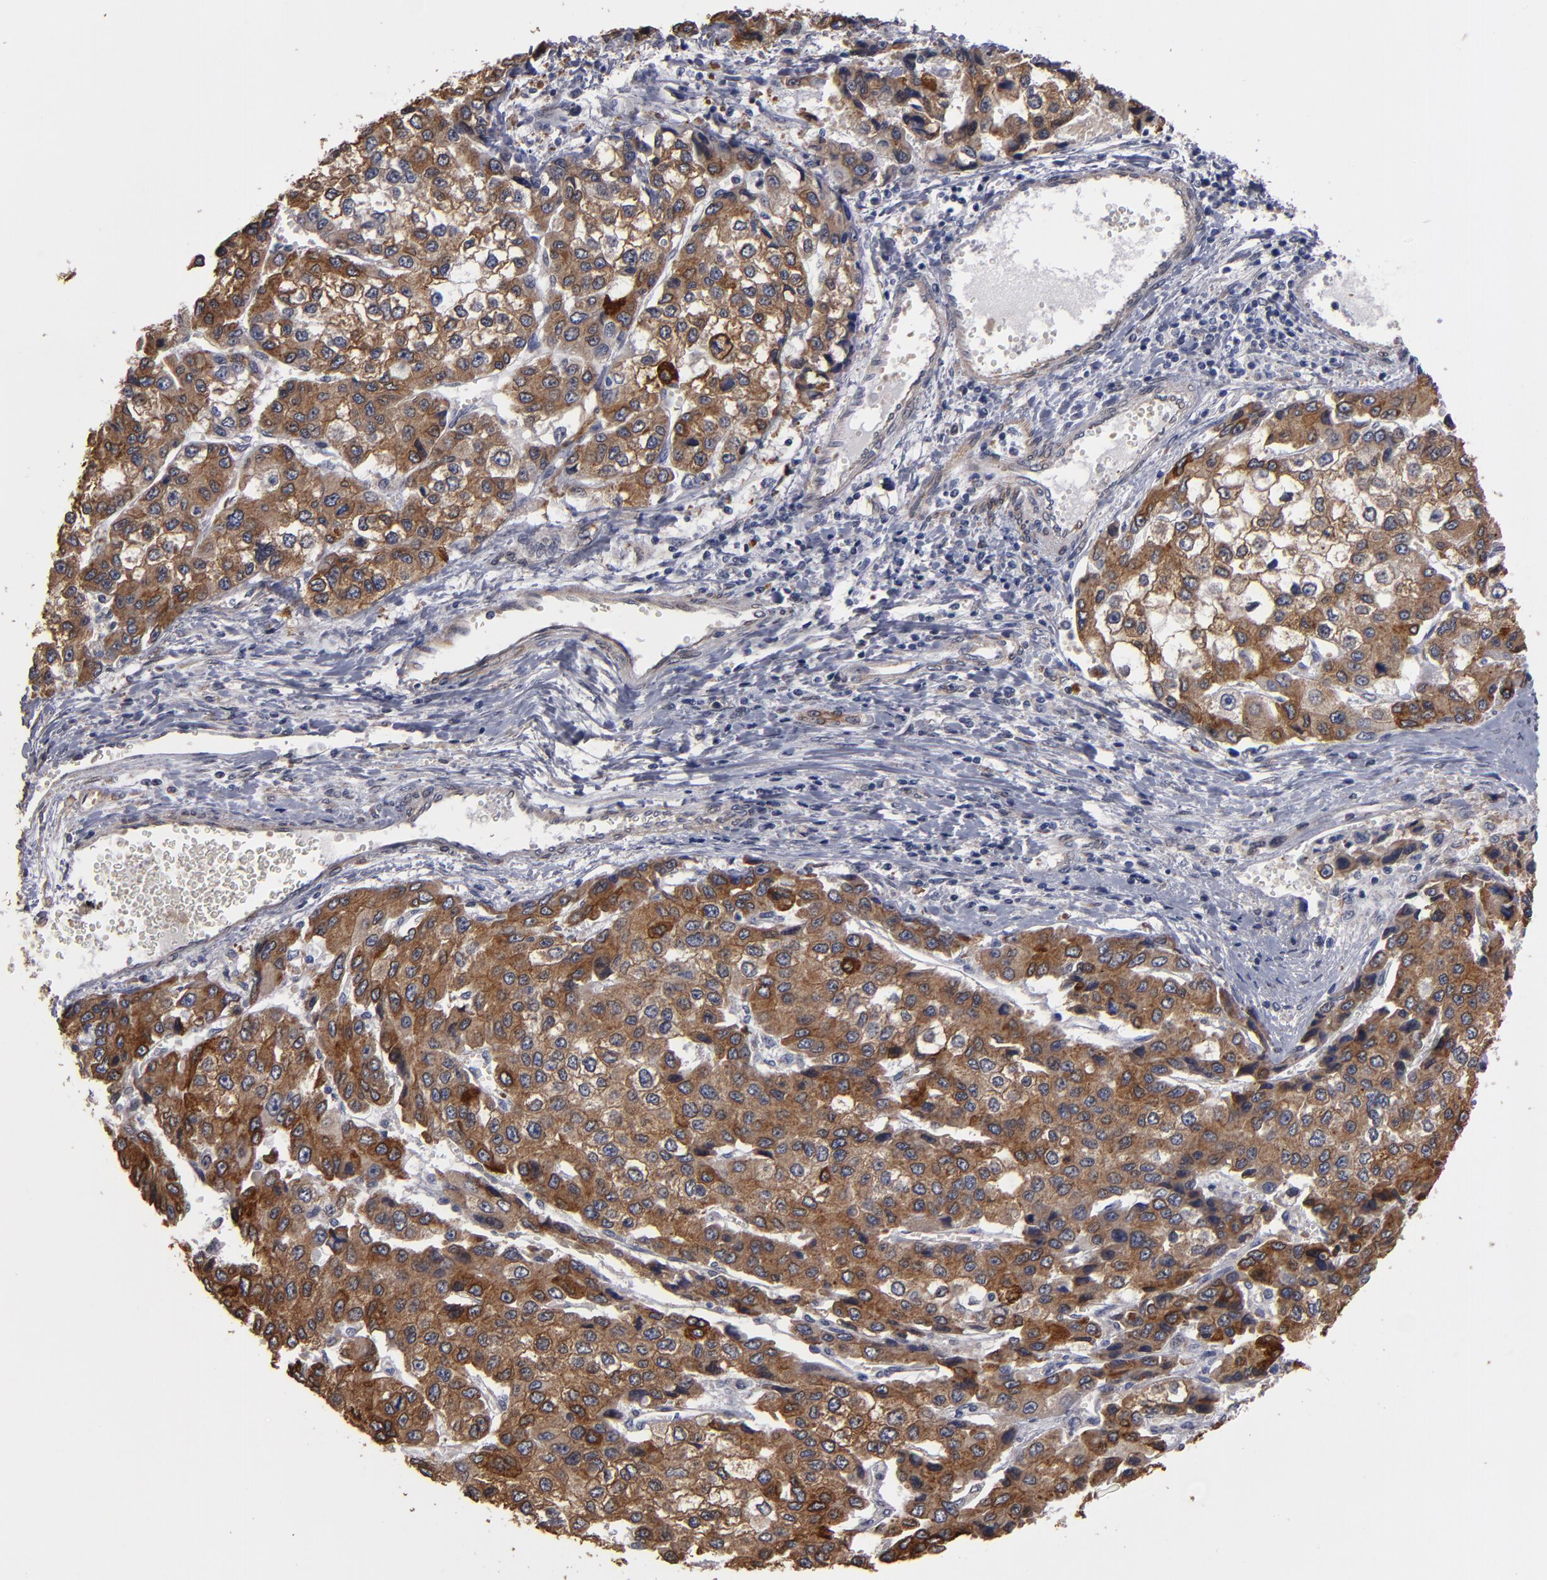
{"staining": {"intensity": "strong", "quantity": ">75%", "location": "cytoplasmic/membranous"}, "tissue": "liver cancer", "cell_type": "Tumor cells", "image_type": "cancer", "snomed": [{"axis": "morphology", "description": "Carcinoma, Hepatocellular, NOS"}, {"axis": "topography", "description": "Liver"}], "caption": "Approximately >75% of tumor cells in human liver cancer (hepatocellular carcinoma) reveal strong cytoplasmic/membranous protein staining as visualized by brown immunohistochemical staining.", "gene": "PGRMC1", "patient": {"sex": "female", "age": 66}}